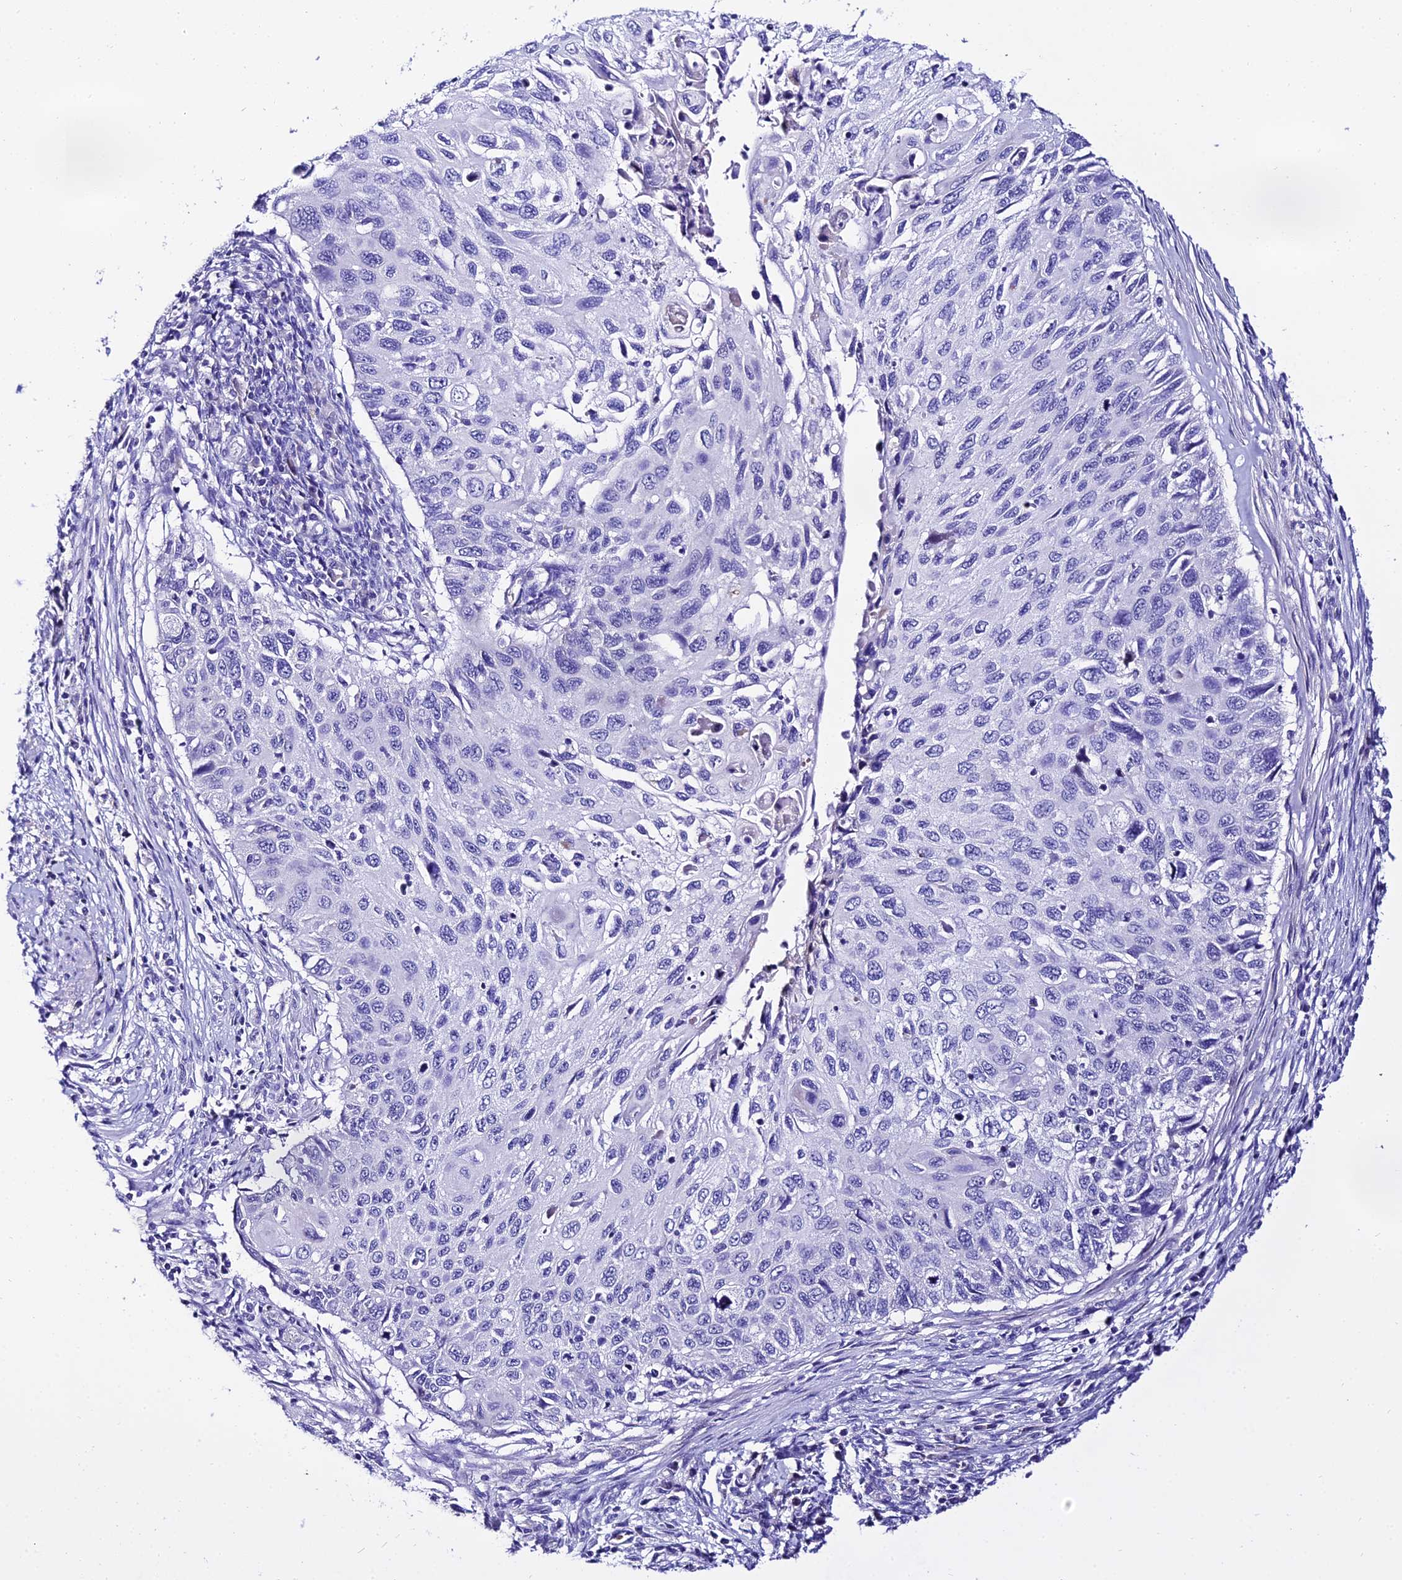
{"staining": {"intensity": "negative", "quantity": "none", "location": "none"}, "tissue": "cervical cancer", "cell_type": "Tumor cells", "image_type": "cancer", "snomed": [{"axis": "morphology", "description": "Squamous cell carcinoma, NOS"}, {"axis": "topography", "description": "Cervix"}], "caption": "The histopathology image displays no staining of tumor cells in cervical cancer (squamous cell carcinoma).", "gene": "DEFB106A", "patient": {"sex": "female", "age": 70}}